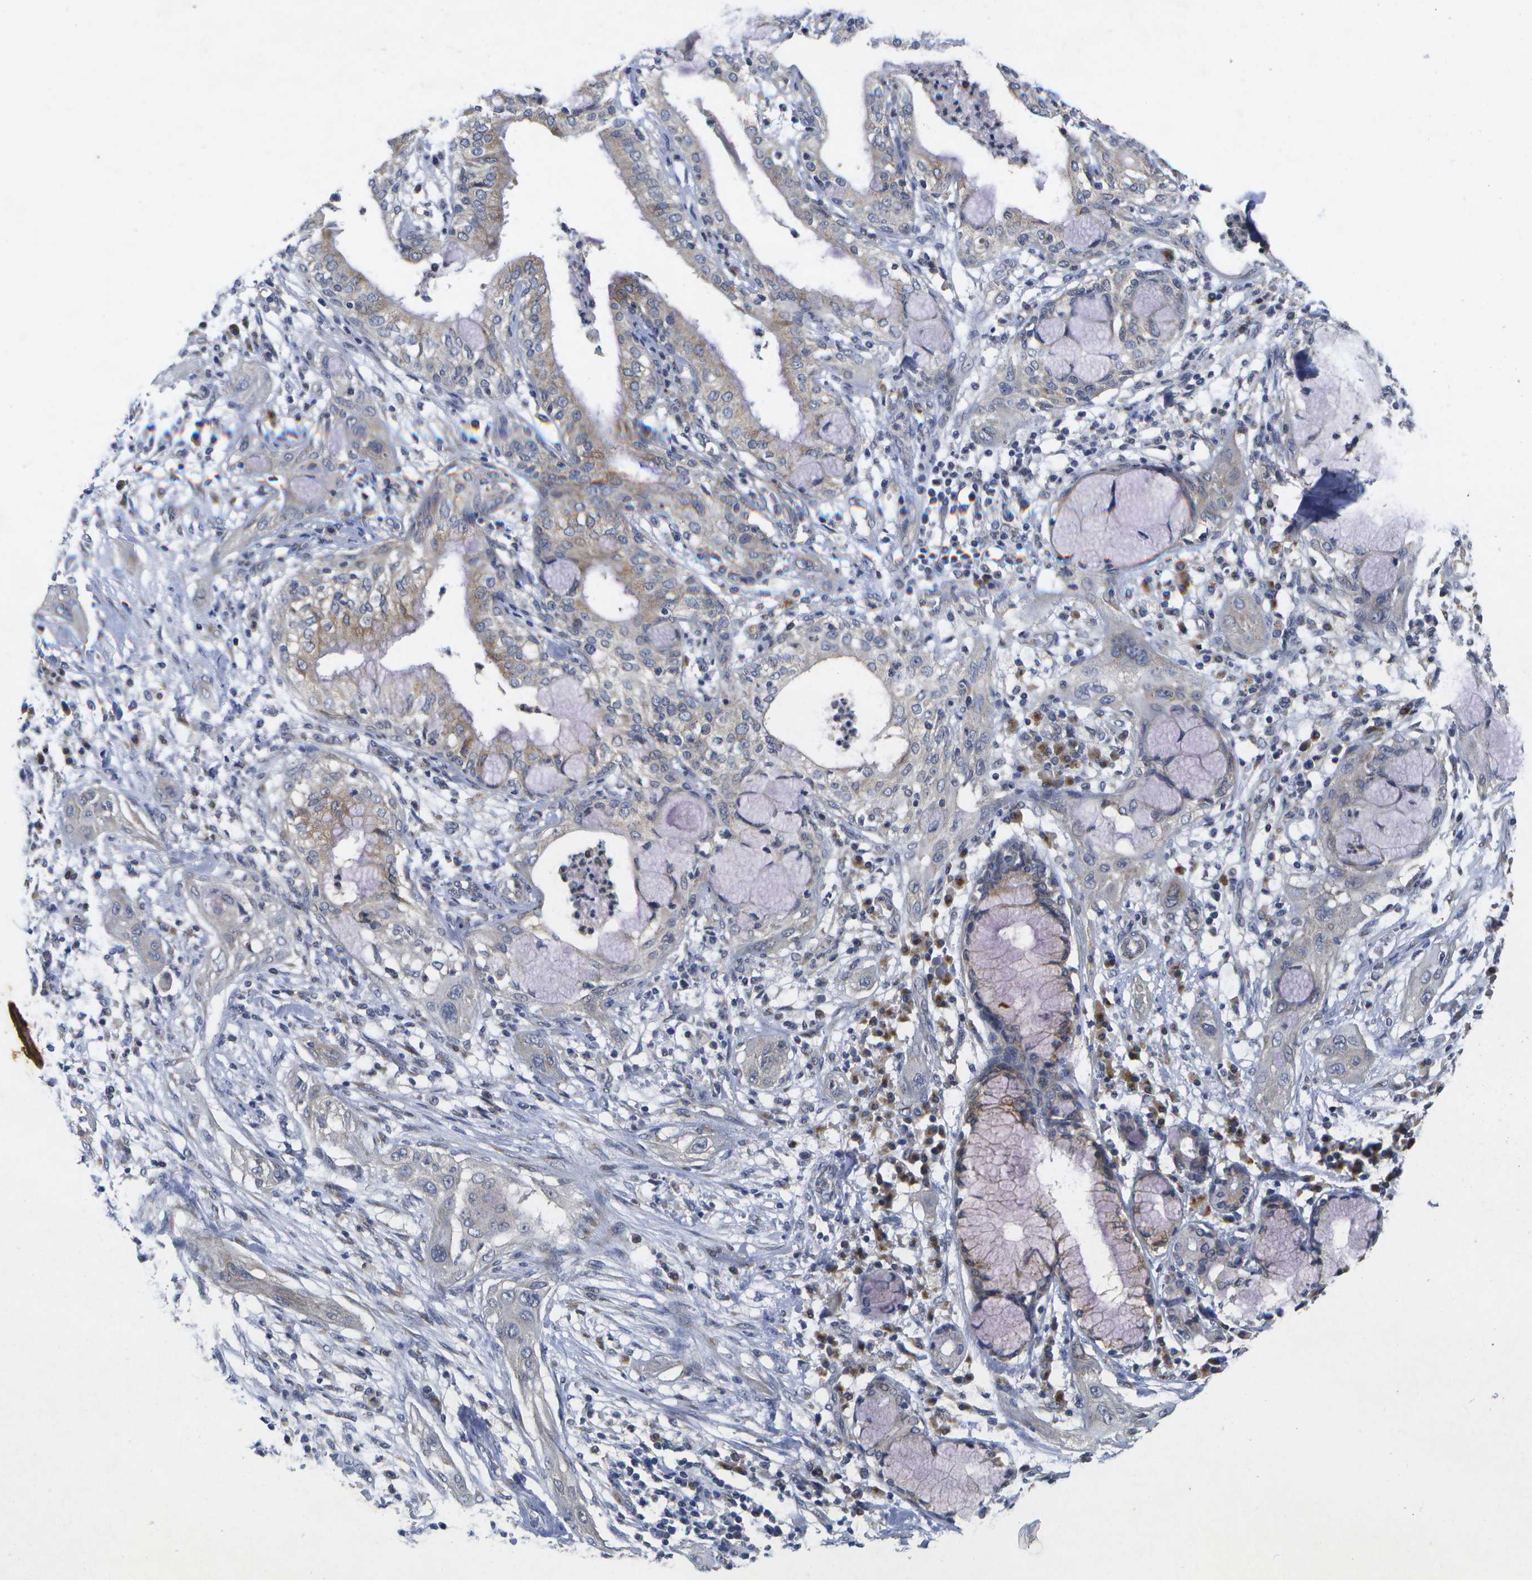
{"staining": {"intensity": "weak", "quantity": "<25%", "location": "cytoplasmic/membranous"}, "tissue": "lung cancer", "cell_type": "Tumor cells", "image_type": "cancer", "snomed": [{"axis": "morphology", "description": "Squamous cell carcinoma, NOS"}, {"axis": "topography", "description": "Lung"}], "caption": "This image is of squamous cell carcinoma (lung) stained with immunohistochemistry (IHC) to label a protein in brown with the nuclei are counter-stained blue. There is no staining in tumor cells.", "gene": "KDELR1", "patient": {"sex": "female", "age": 47}}